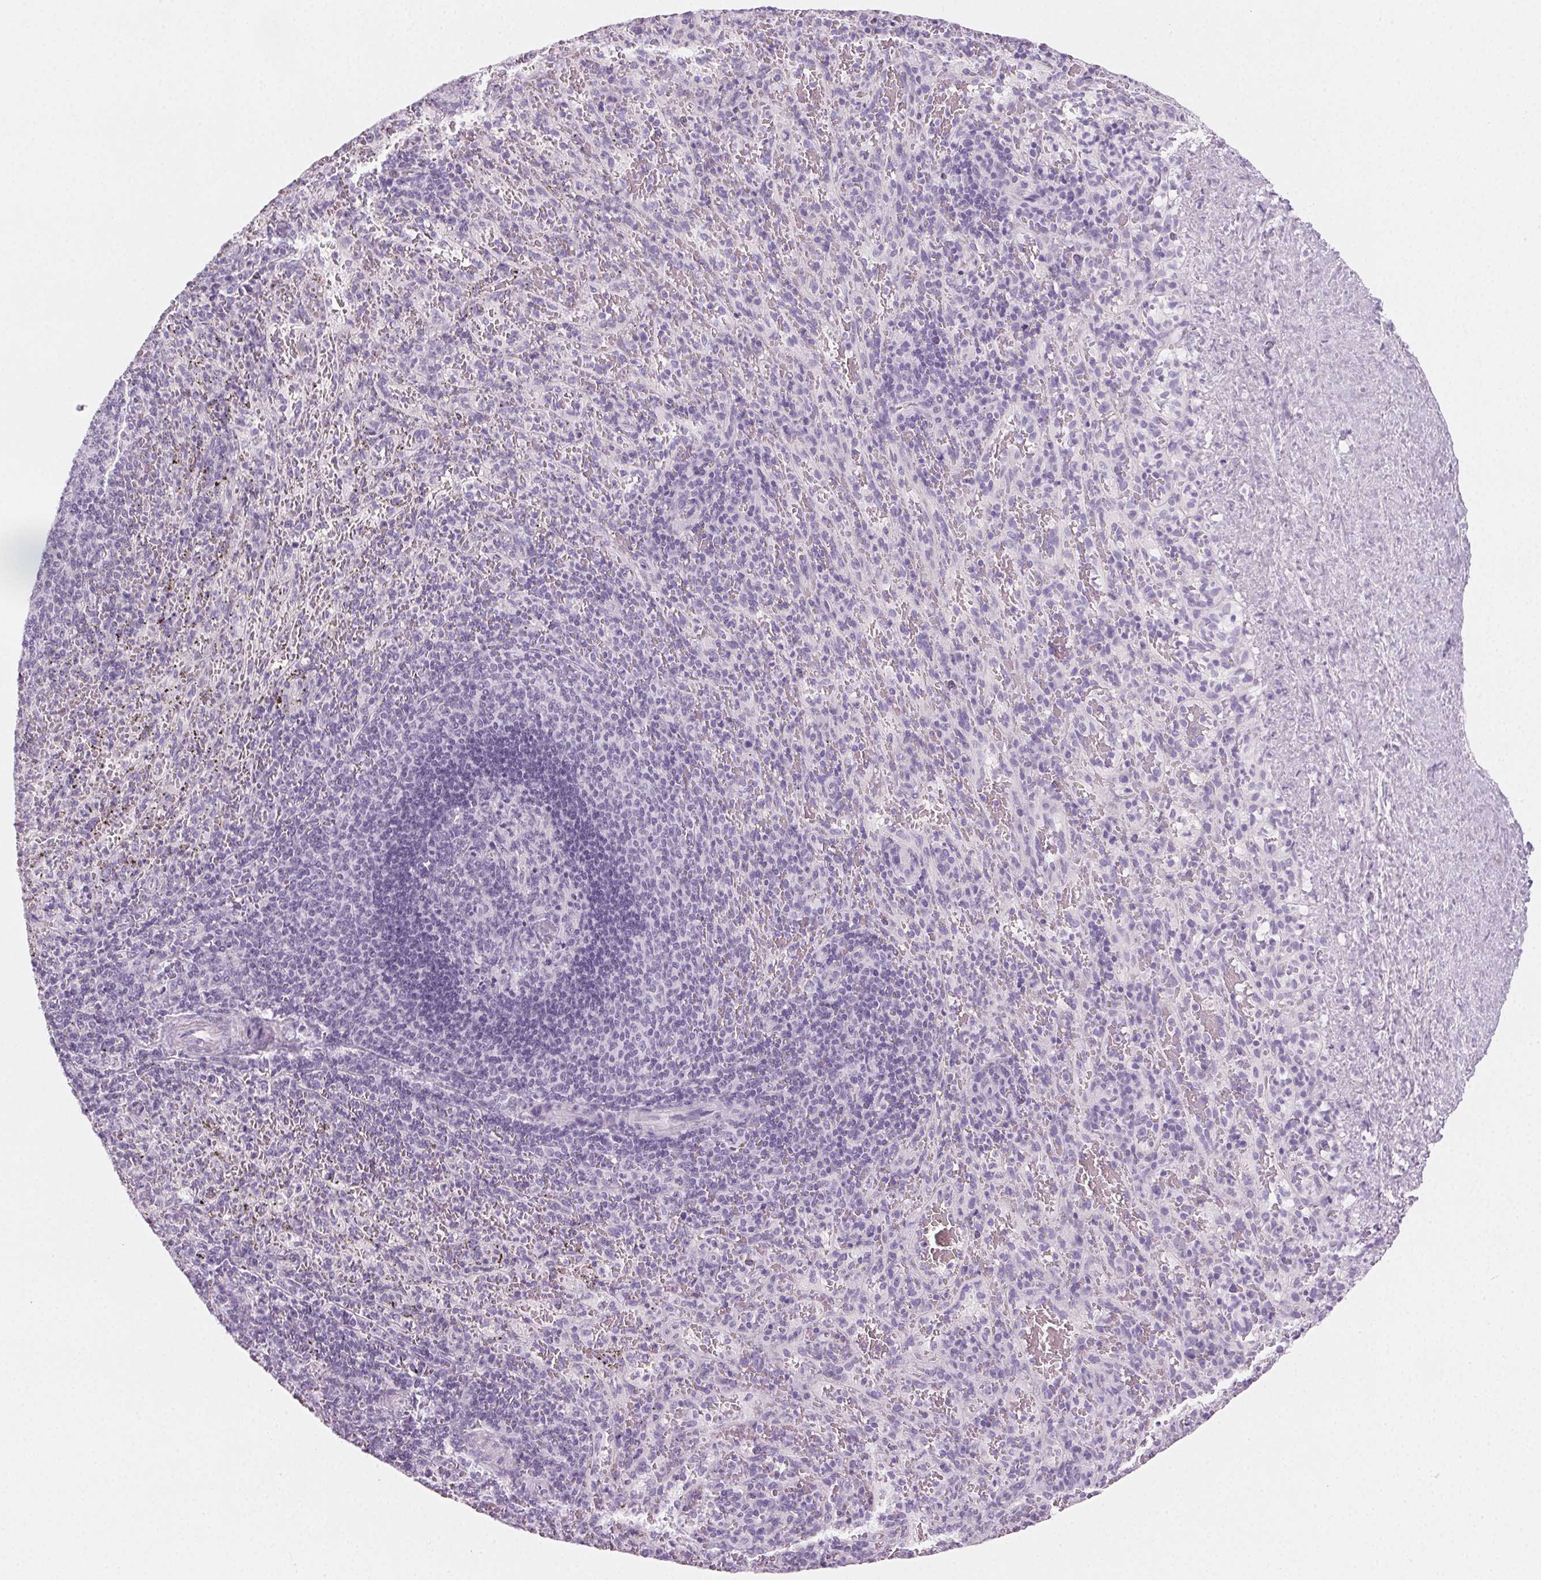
{"staining": {"intensity": "negative", "quantity": "none", "location": "none"}, "tissue": "spleen", "cell_type": "Cells in red pulp", "image_type": "normal", "snomed": [{"axis": "morphology", "description": "Normal tissue, NOS"}, {"axis": "topography", "description": "Spleen"}], "caption": "High power microscopy image of an immunohistochemistry (IHC) histopathology image of normal spleen, revealing no significant staining in cells in red pulp. The staining was performed using DAB to visualize the protein expression in brown, while the nuclei were stained in blue with hematoxylin (Magnification: 20x).", "gene": "PRSS1", "patient": {"sex": "male", "age": 57}}